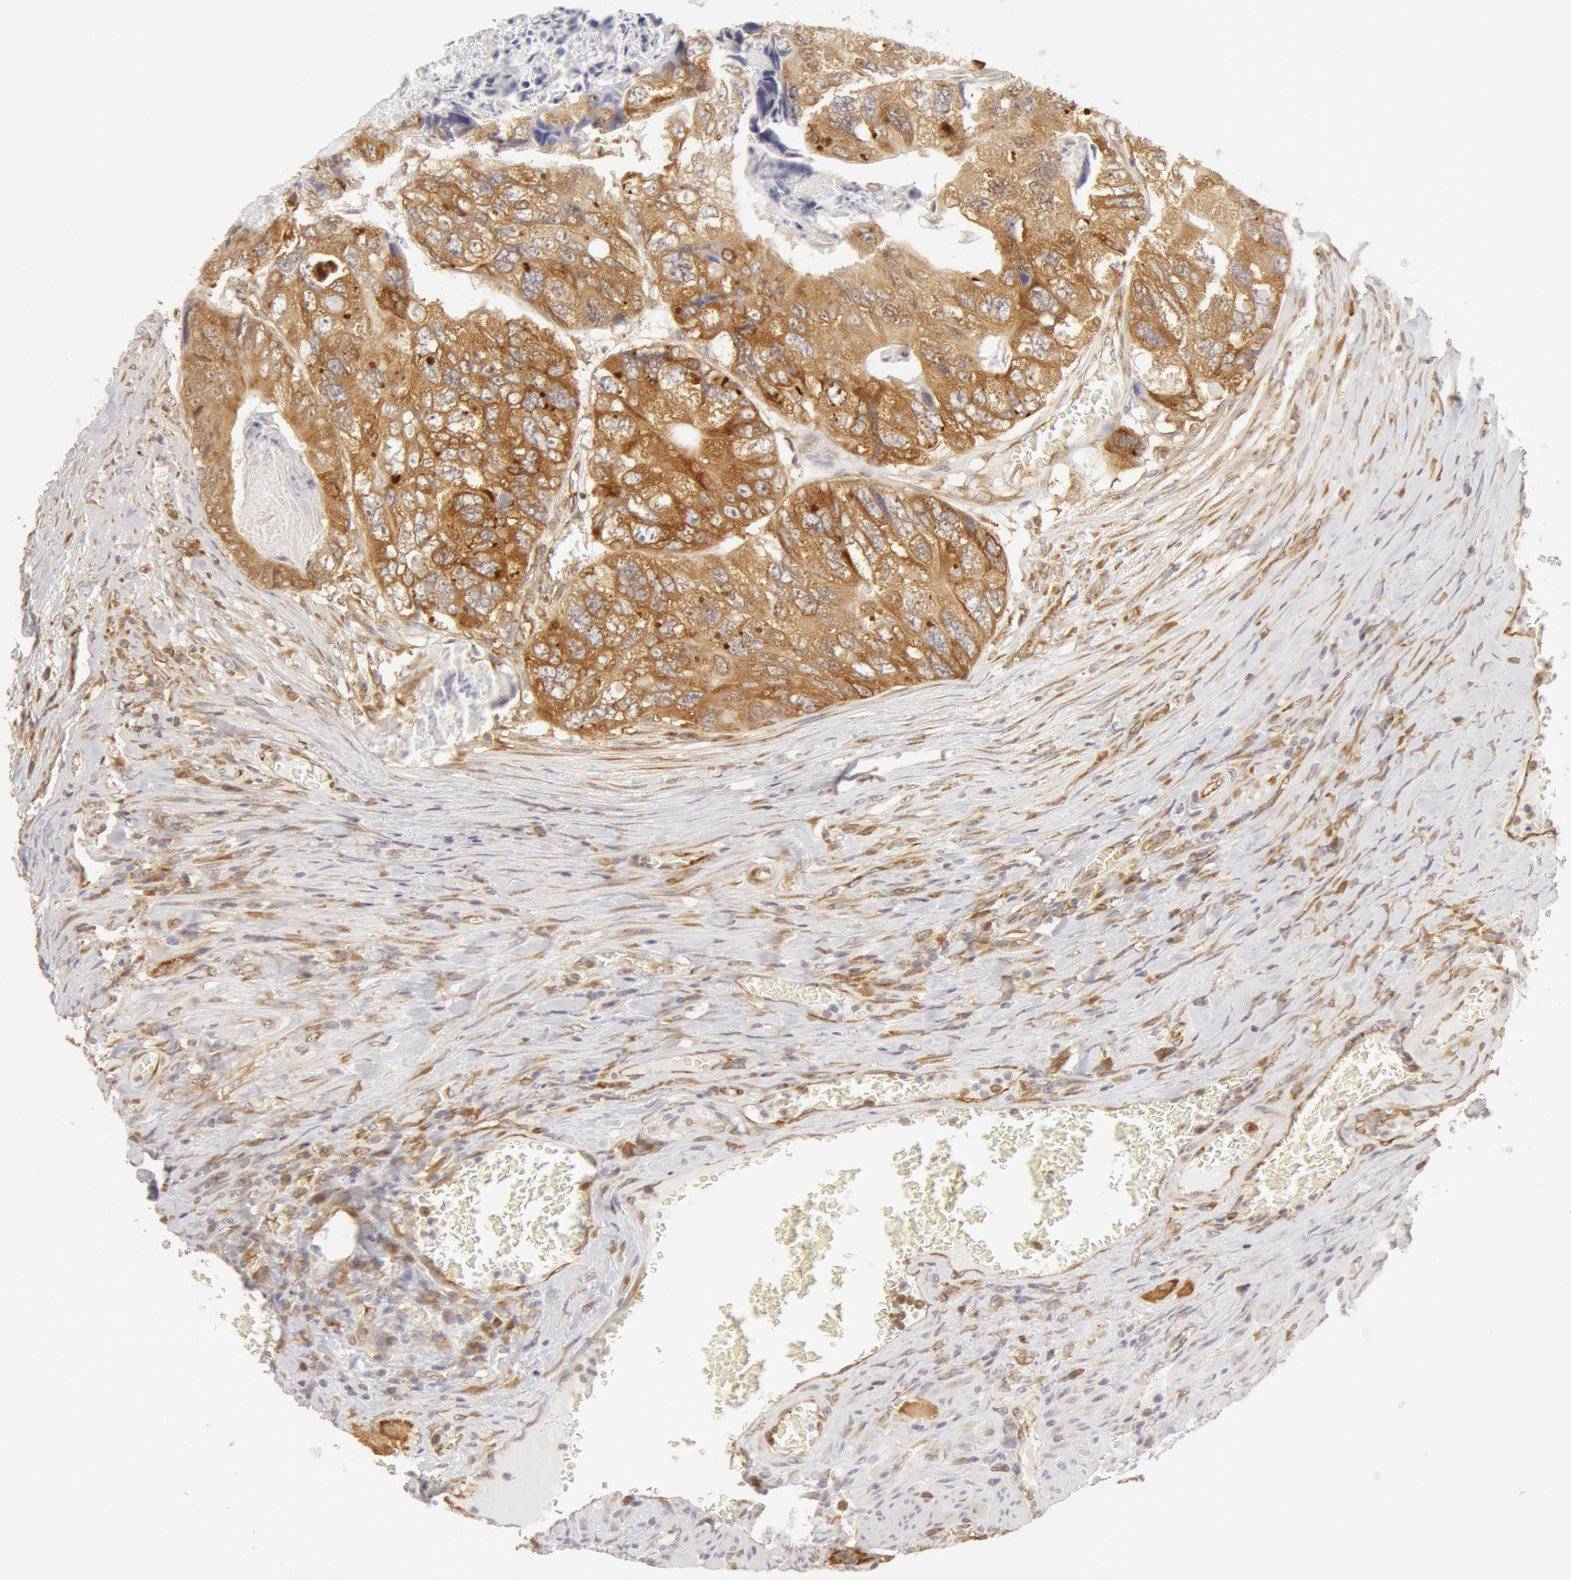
{"staining": {"intensity": "weak", "quantity": ">75%", "location": "cytoplasmic/membranous"}, "tissue": "colorectal cancer", "cell_type": "Tumor cells", "image_type": "cancer", "snomed": [{"axis": "morphology", "description": "Adenocarcinoma, NOS"}, {"axis": "topography", "description": "Rectum"}], "caption": "Human adenocarcinoma (colorectal) stained with a brown dye shows weak cytoplasmic/membranous positive staining in approximately >75% of tumor cells.", "gene": "DDX3Y", "patient": {"sex": "female", "age": 82}}